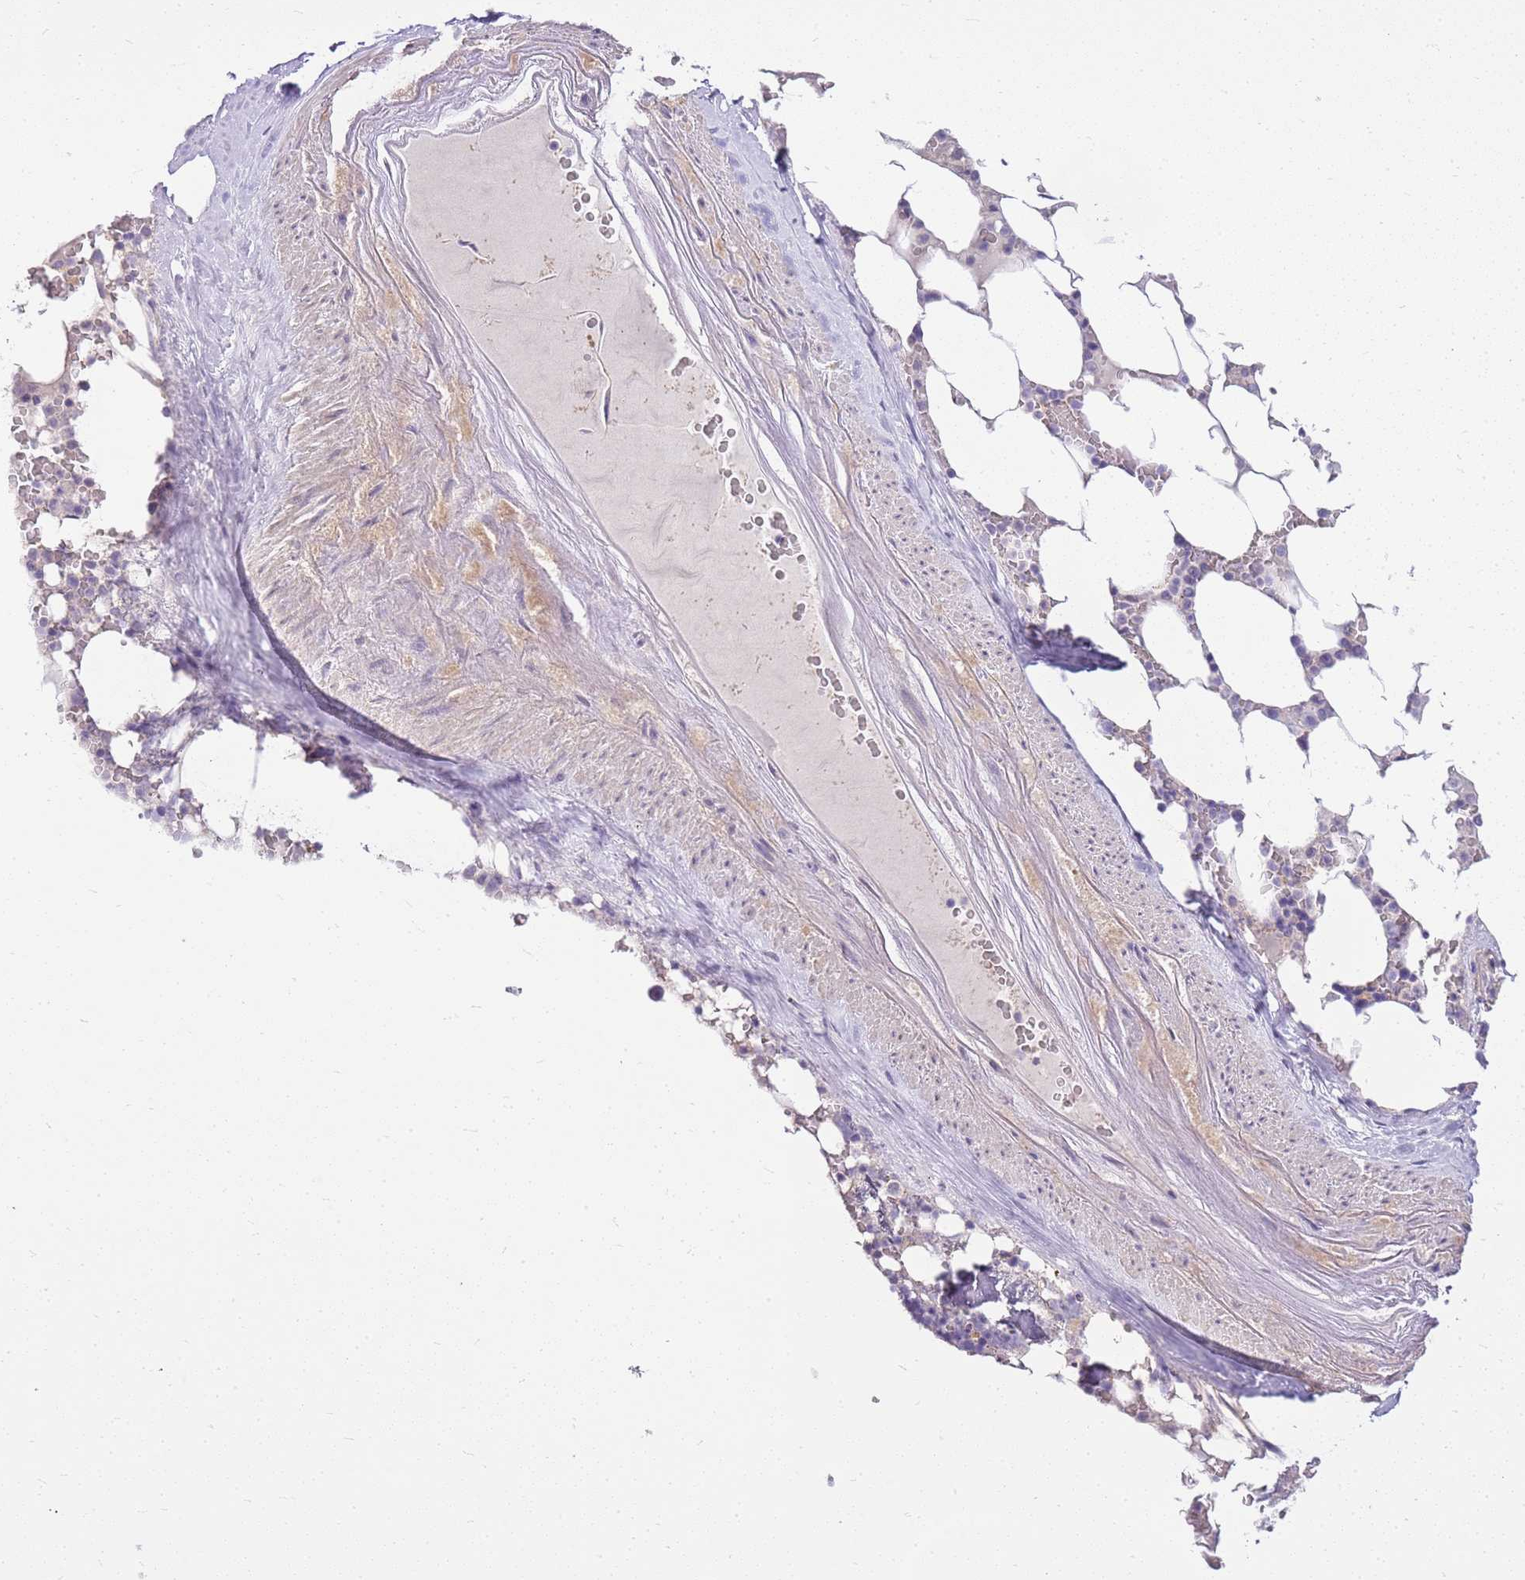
{"staining": {"intensity": "negative", "quantity": "none", "location": "none"}, "tissue": "bone marrow", "cell_type": "Hematopoietic cells", "image_type": "normal", "snomed": [{"axis": "morphology", "description": "Normal tissue, NOS"}, {"axis": "topography", "description": "Bone marrow"}], "caption": "IHC of normal bone marrow reveals no expression in hematopoietic cells.", "gene": "CLBA1", "patient": {"sex": "male", "age": 64}}